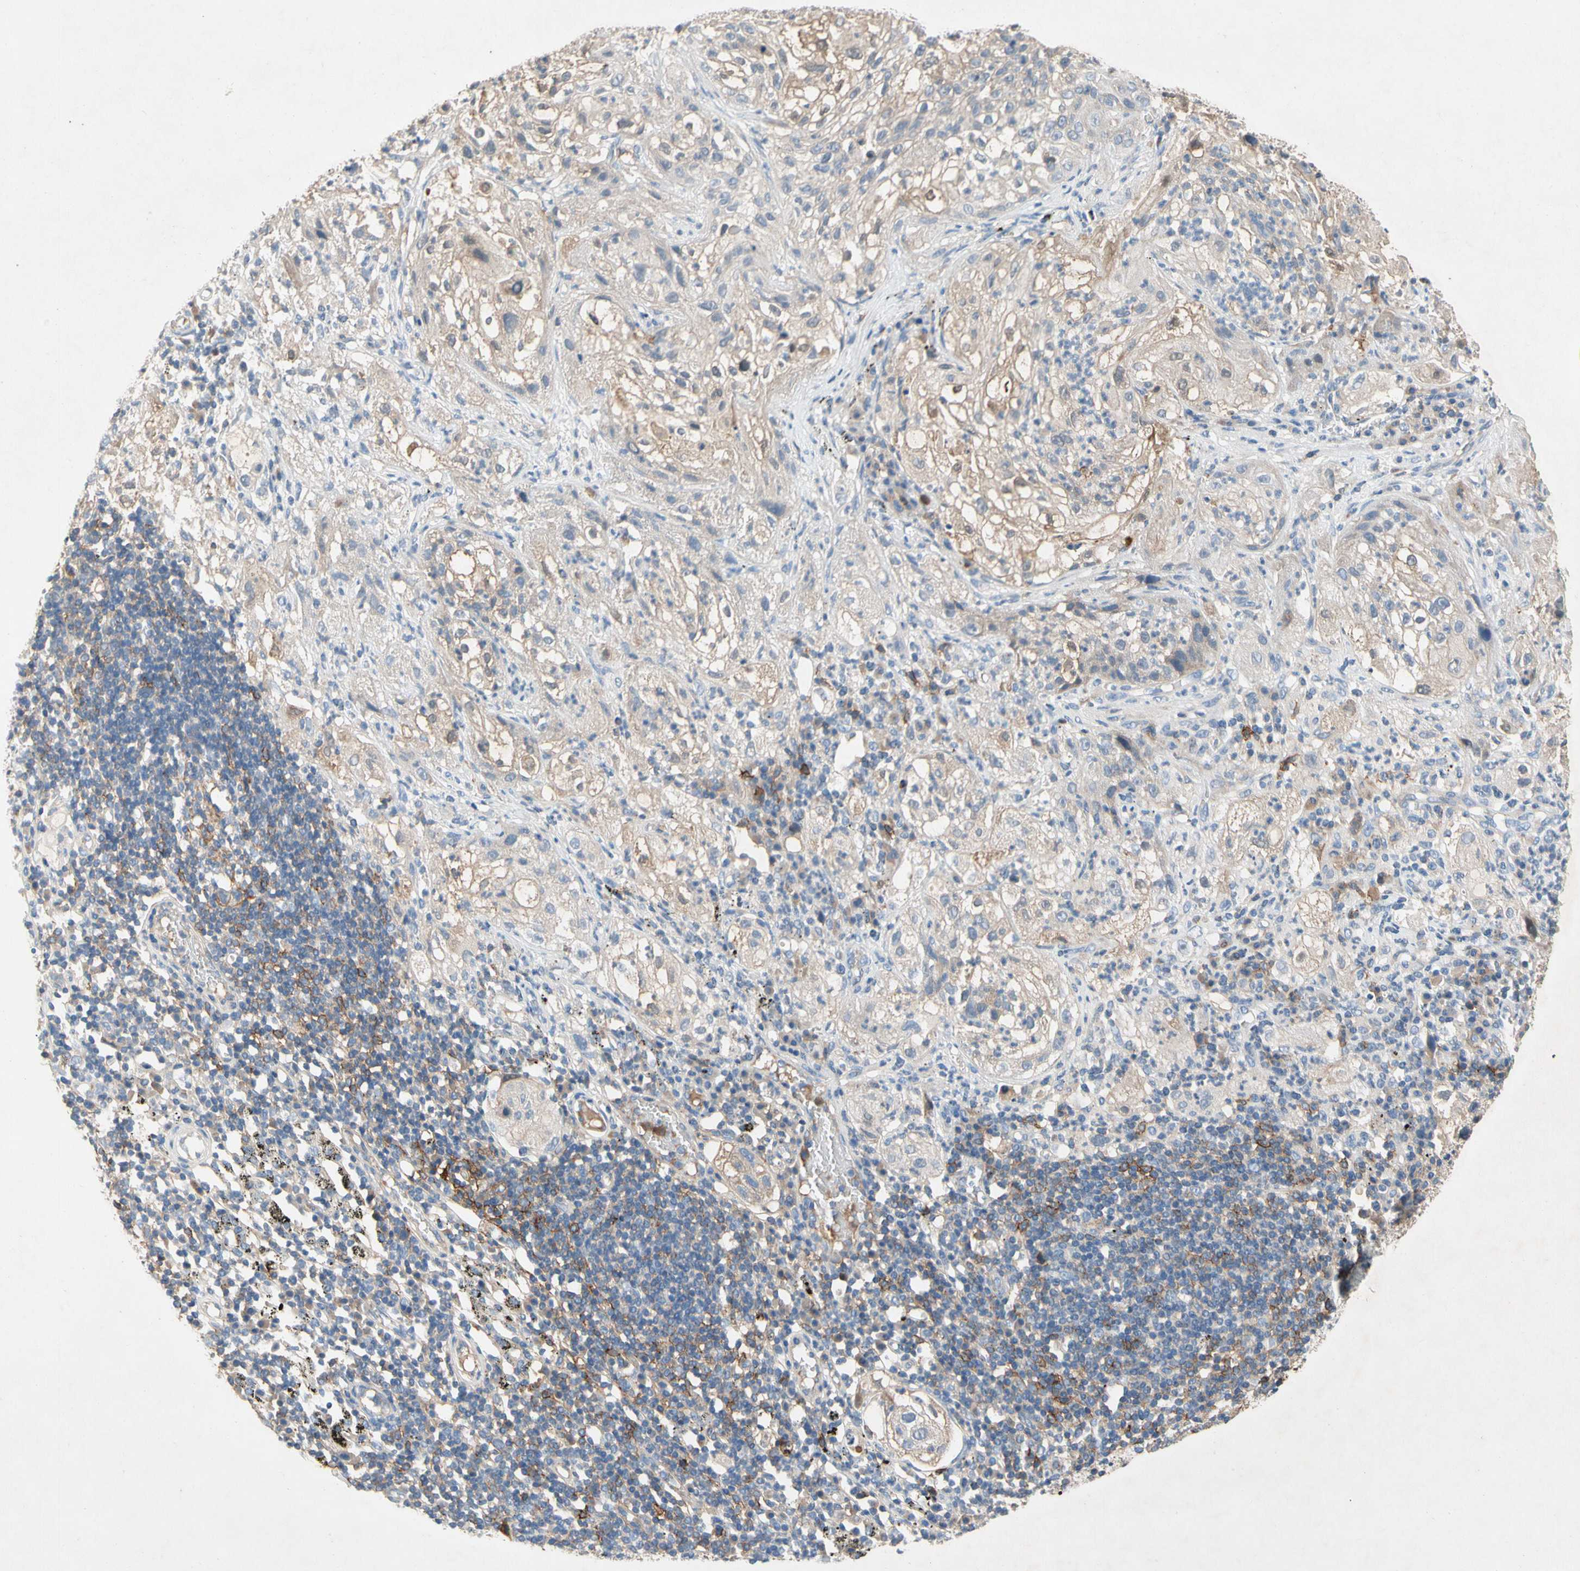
{"staining": {"intensity": "weak", "quantity": "25%-75%", "location": "cytoplasmic/membranous"}, "tissue": "lung cancer", "cell_type": "Tumor cells", "image_type": "cancer", "snomed": [{"axis": "morphology", "description": "Inflammation, NOS"}, {"axis": "morphology", "description": "Squamous cell carcinoma, NOS"}, {"axis": "topography", "description": "Lymph node"}, {"axis": "topography", "description": "Soft tissue"}, {"axis": "topography", "description": "Lung"}], "caption": "High-magnification brightfield microscopy of squamous cell carcinoma (lung) stained with DAB (brown) and counterstained with hematoxylin (blue). tumor cells exhibit weak cytoplasmic/membranous staining is appreciated in about25%-75% of cells. (Stains: DAB (3,3'-diaminobenzidine) in brown, nuclei in blue, Microscopy: brightfield microscopy at high magnification).", "gene": "NDFIP2", "patient": {"sex": "male", "age": 66}}